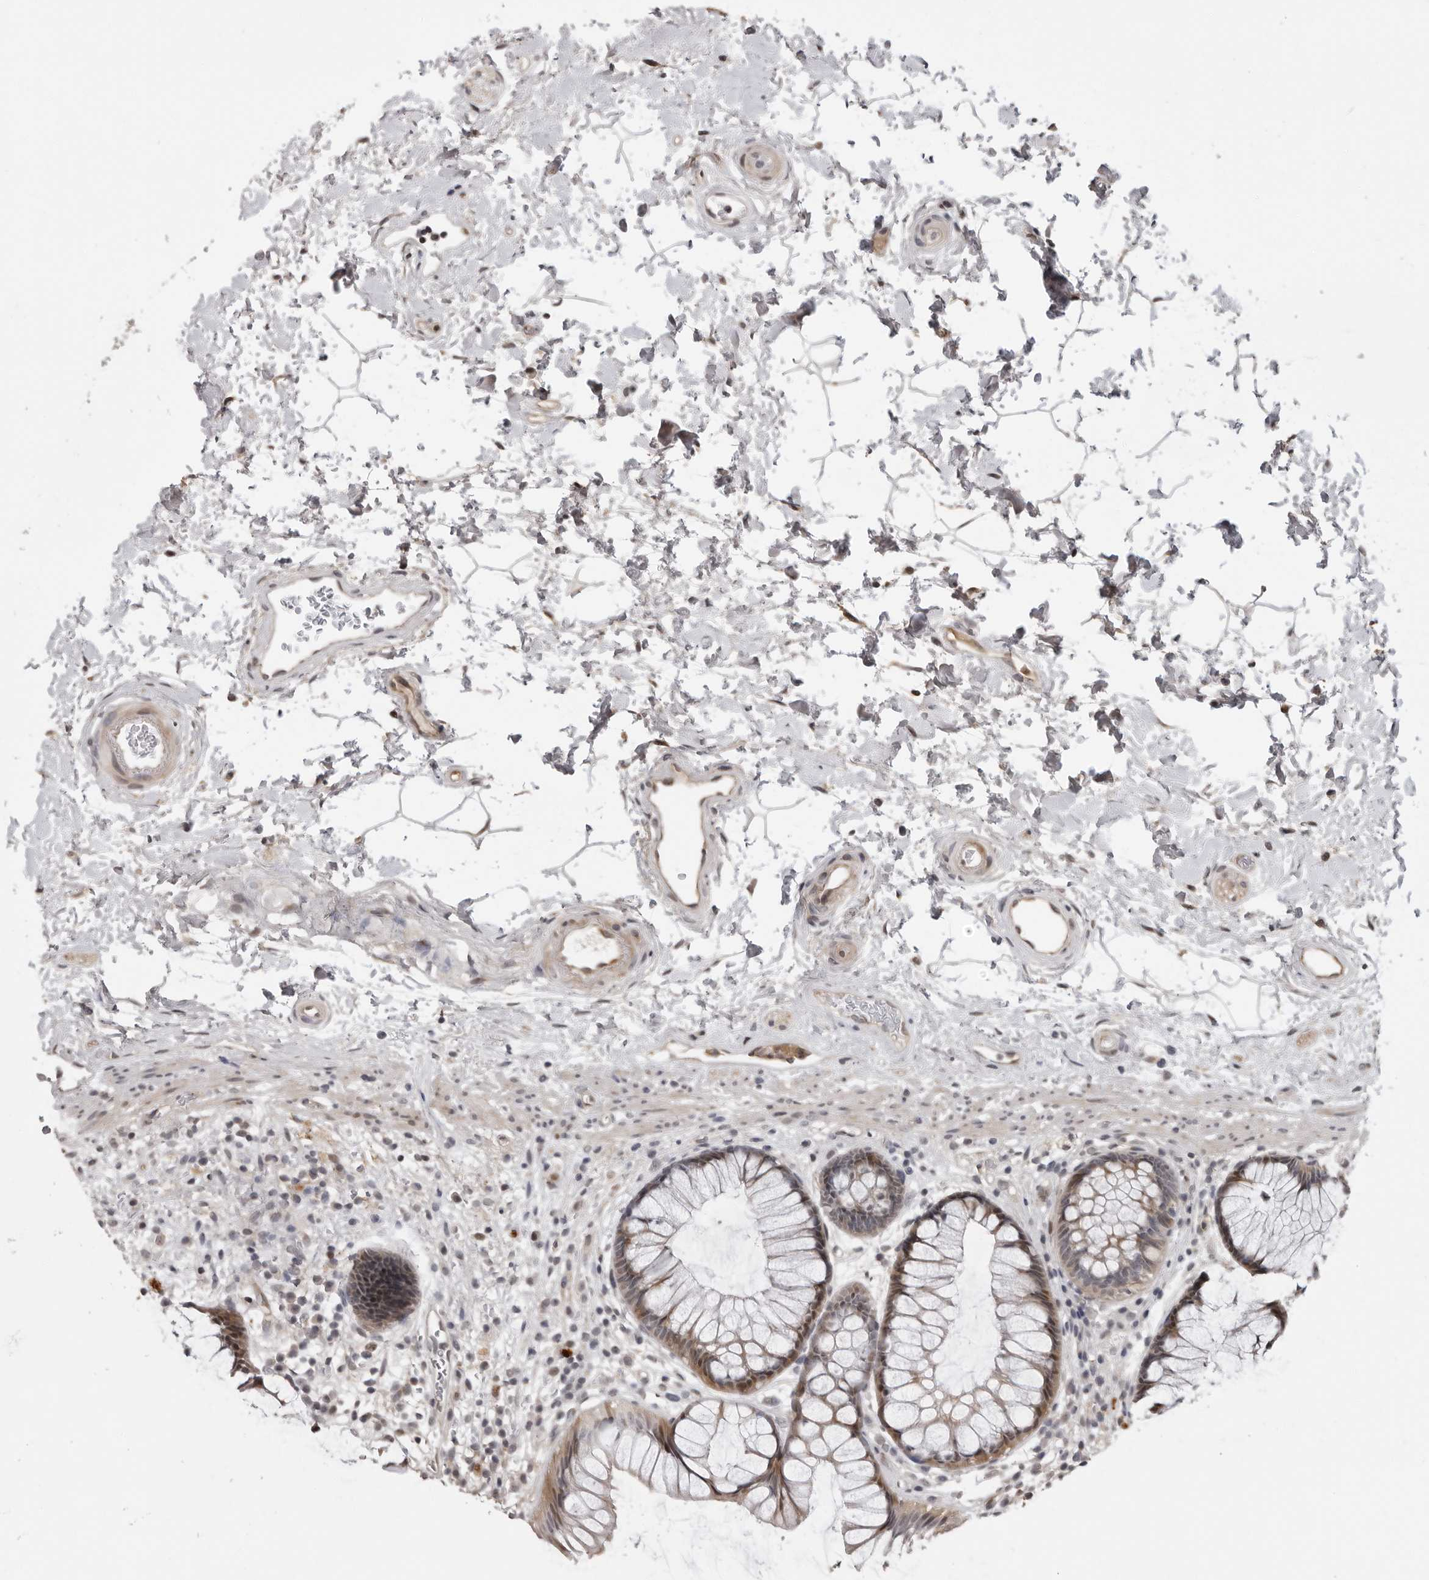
{"staining": {"intensity": "moderate", "quantity": "<25%", "location": "cytoplasmic/membranous,nuclear"}, "tissue": "rectum", "cell_type": "Glandular cells", "image_type": "normal", "snomed": [{"axis": "morphology", "description": "Normal tissue, NOS"}, {"axis": "topography", "description": "Rectum"}], "caption": "Immunohistochemical staining of normal human rectum shows <25% levels of moderate cytoplasmic/membranous,nuclear protein staining in about <25% of glandular cells.", "gene": "PRRX2", "patient": {"sex": "male", "age": 51}}